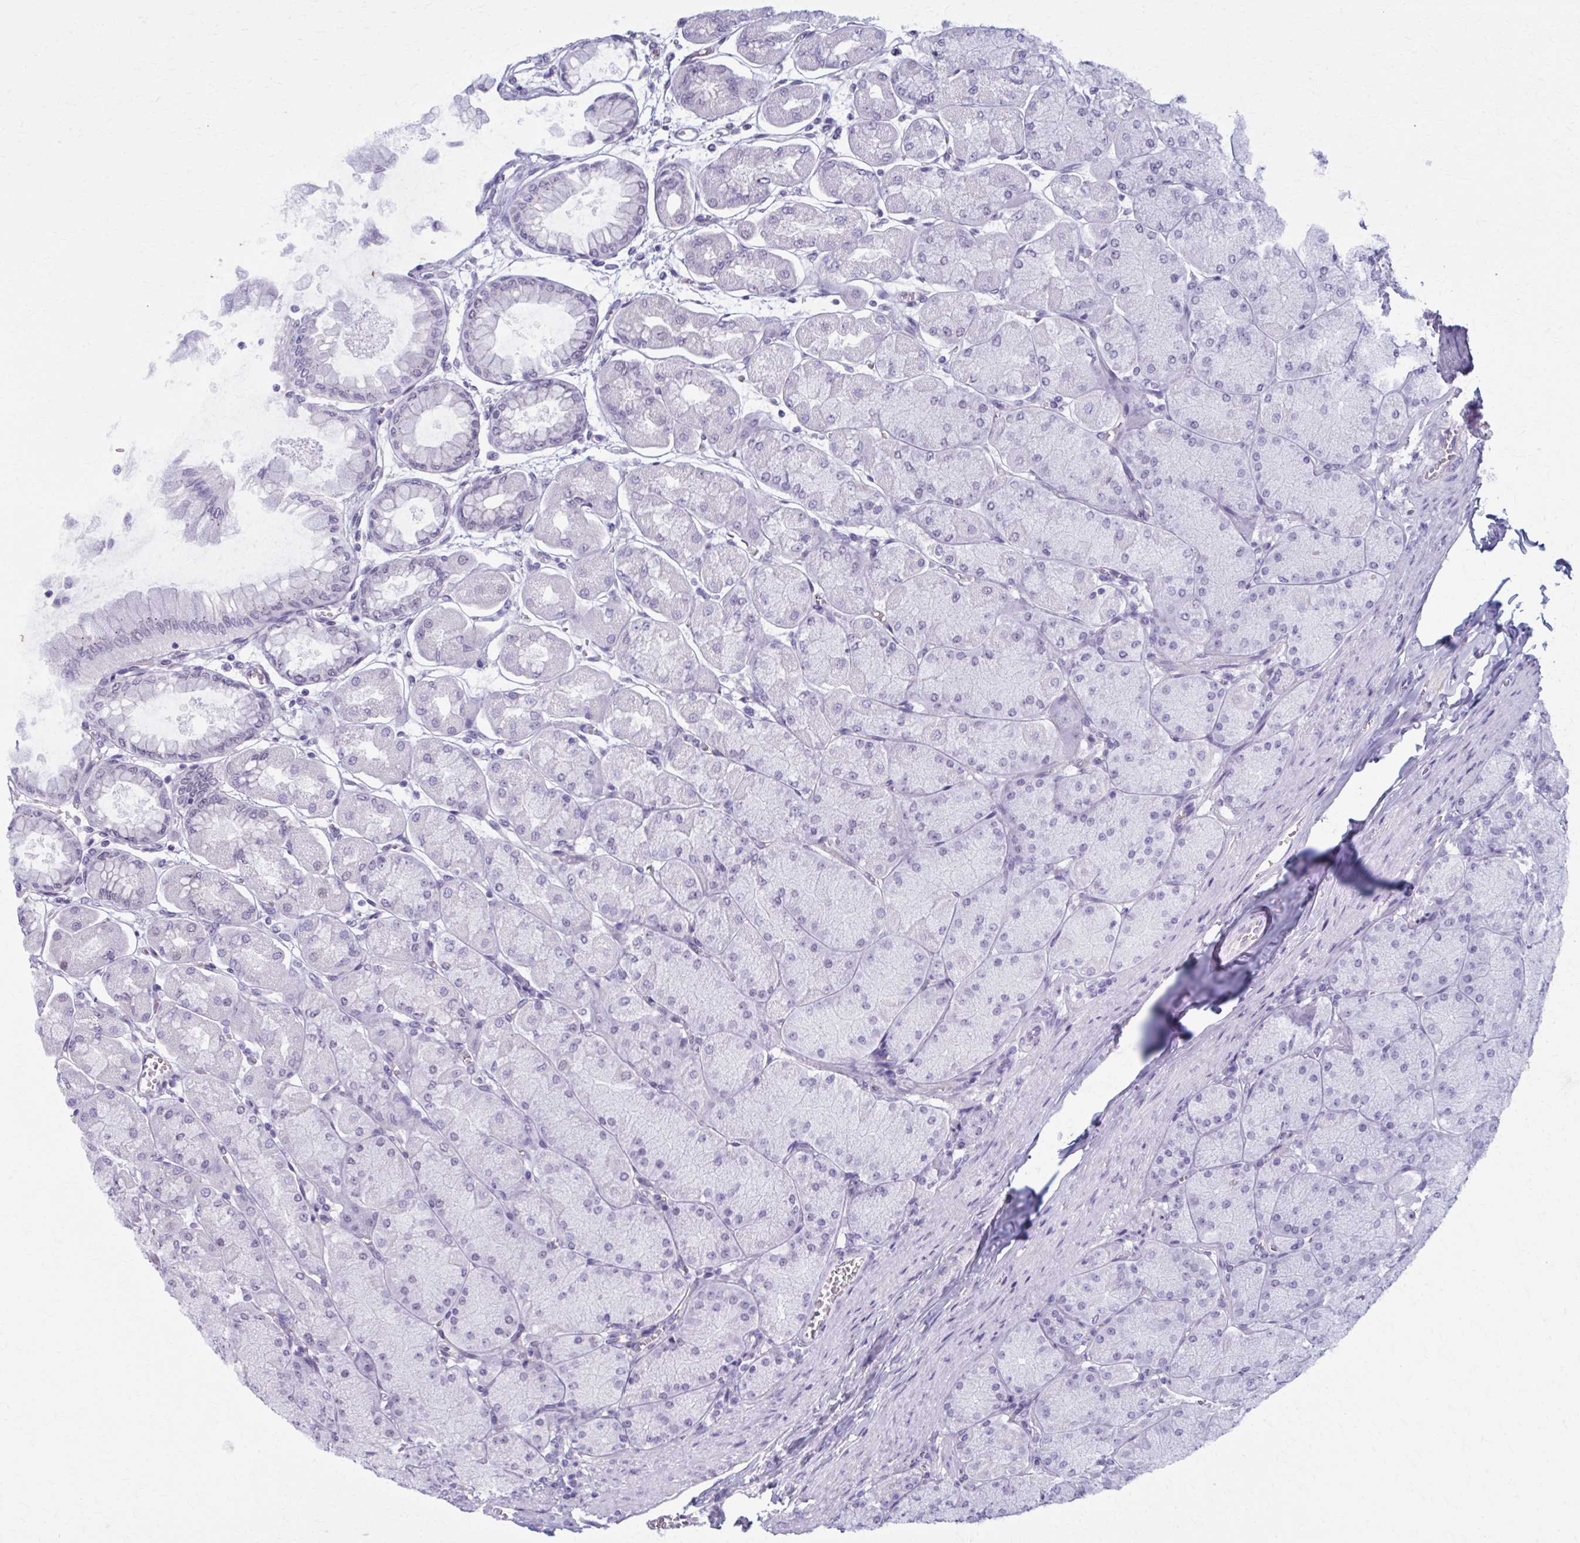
{"staining": {"intensity": "negative", "quantity": "none", "location": "none"}, "tissue": "stomach", "cell_type": "Glandular cells", "image_type": "normal", "snomed": [{"axis": "morphology", "description": "Normal tissue, NOS"}, {"axis": "topography", "description": "Stomach, upper"}], "caption": "IHC image of unremarkable stomach stained for a protein (brown), which shows no expression in glandular cells.", "gene": "NUMBL", "patient": {"sex": "female", "age": 56}}